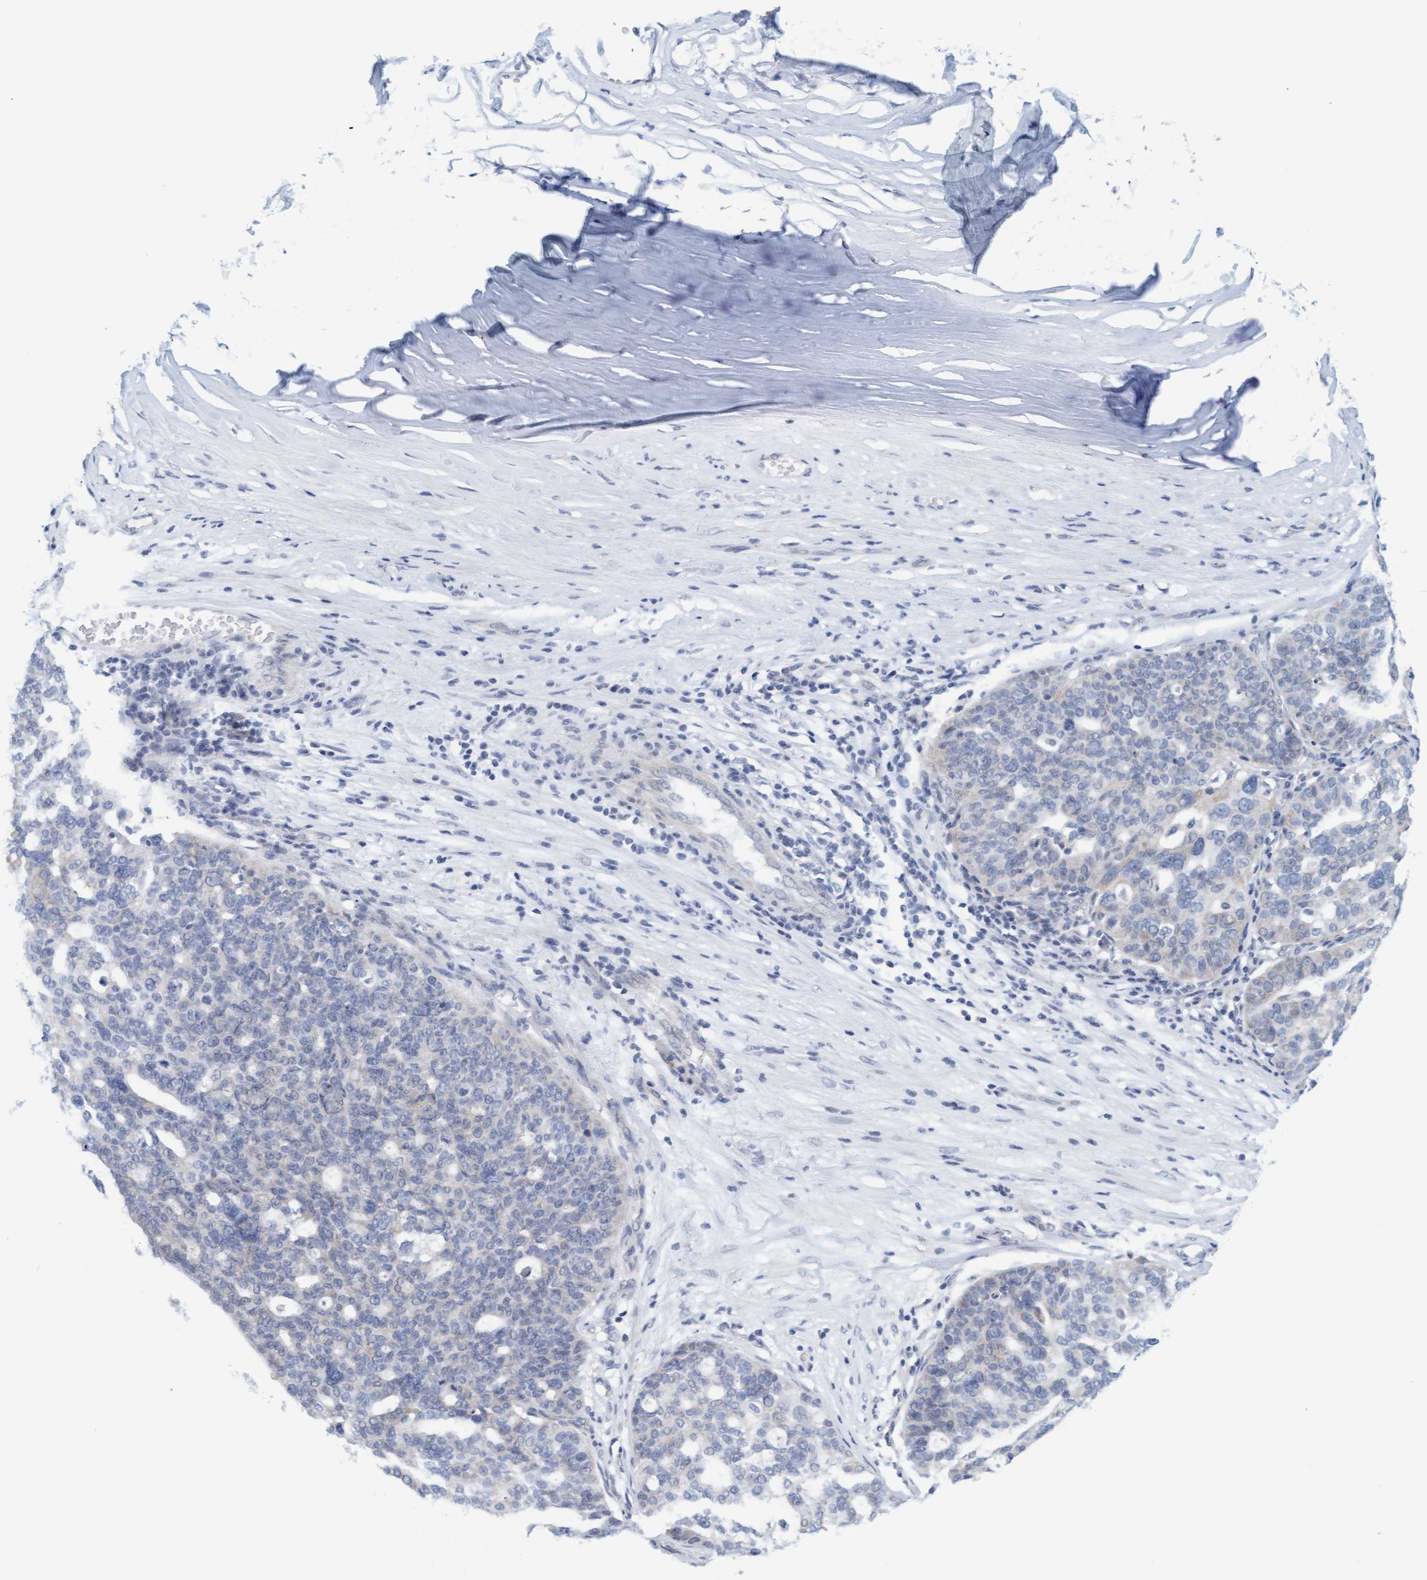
{"staining": {"intensity": "negative", "quantity": "none", "location": "none"}, "tissue": "ovarian cancer", "cell_type": "Tumor cells", "image_type": "cancer", "snomed": [{"axis": "morphology", "description": "Cystadenocarcinoma, serous, NOS"}, {"axis": "topography", "description": "Ovary"}], "caption": "A micrograph of human ovarian serous cystadenocarcinoma is negative for staining in tumor cells.", "gene": "CPA3", "patient": {"sex": "female", "age": 59}}